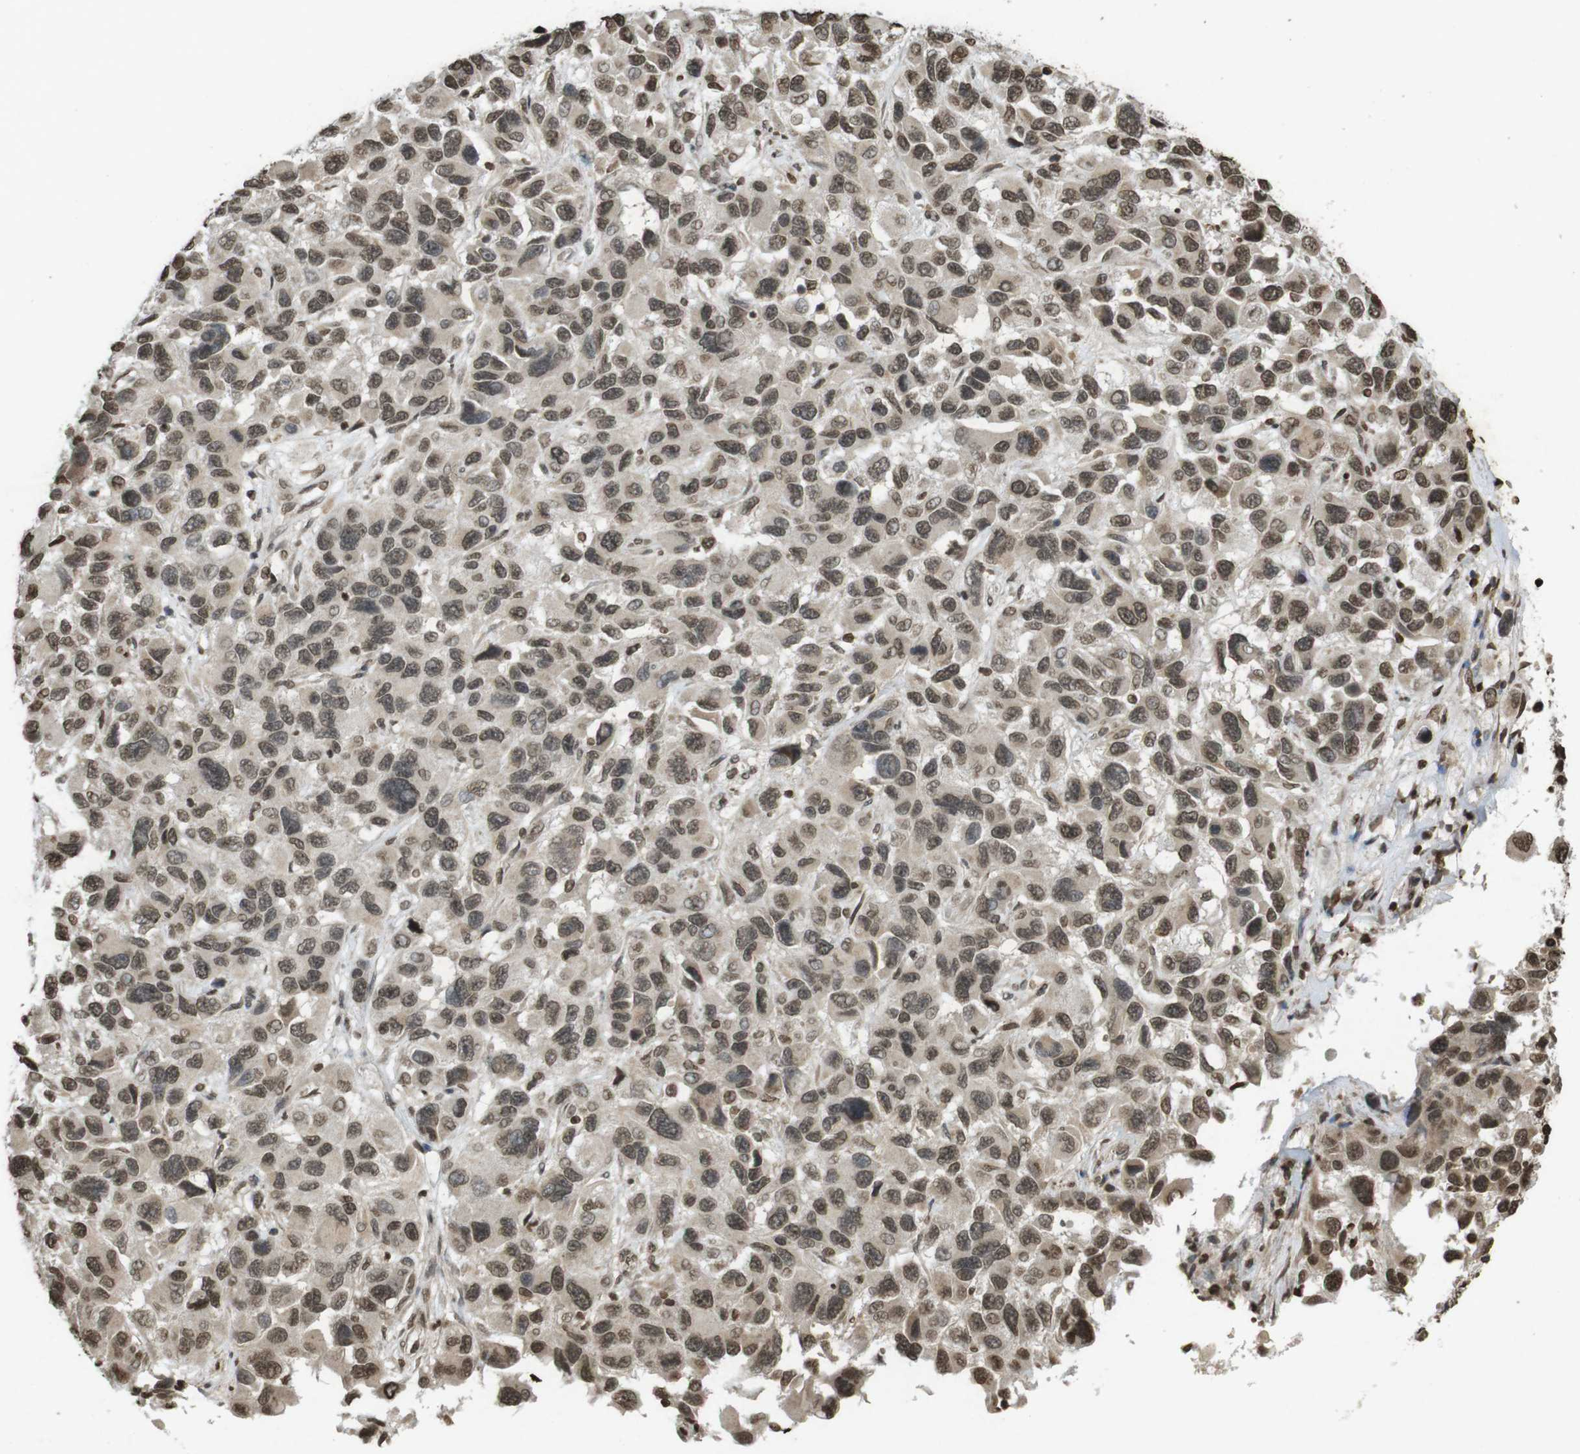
{"staining": {"intensity": "moderate", "quantity": ">75%", "location": "cytoplasmic/membranous,nuclear"}, "tissue": "melanoma", "cell_type": "Tumor cells", "image_type": "cancer", "snomed": [{"axis": "morphology", "description": "Malignant melanoma, NOS"}, {"axis": "topography", "description": "Skin"}], "caption": "Immunohistochemistry (IHC) staining of malignant melanoma, which reveals medium levels of moderate cytoplasmic/membranous and nuclear expression in approximately >75% of tumor cells indicating moderate cytoplasmic/membranous and nuclear protein positivity. The staining was performed using DAB (3,3'-diaminobenzidine) (brown) for protein detection and nuclei were counterstained in hematoxylin (blue).", "gene": "ORC4", "patient": {"sex": "male", "age": 53}}